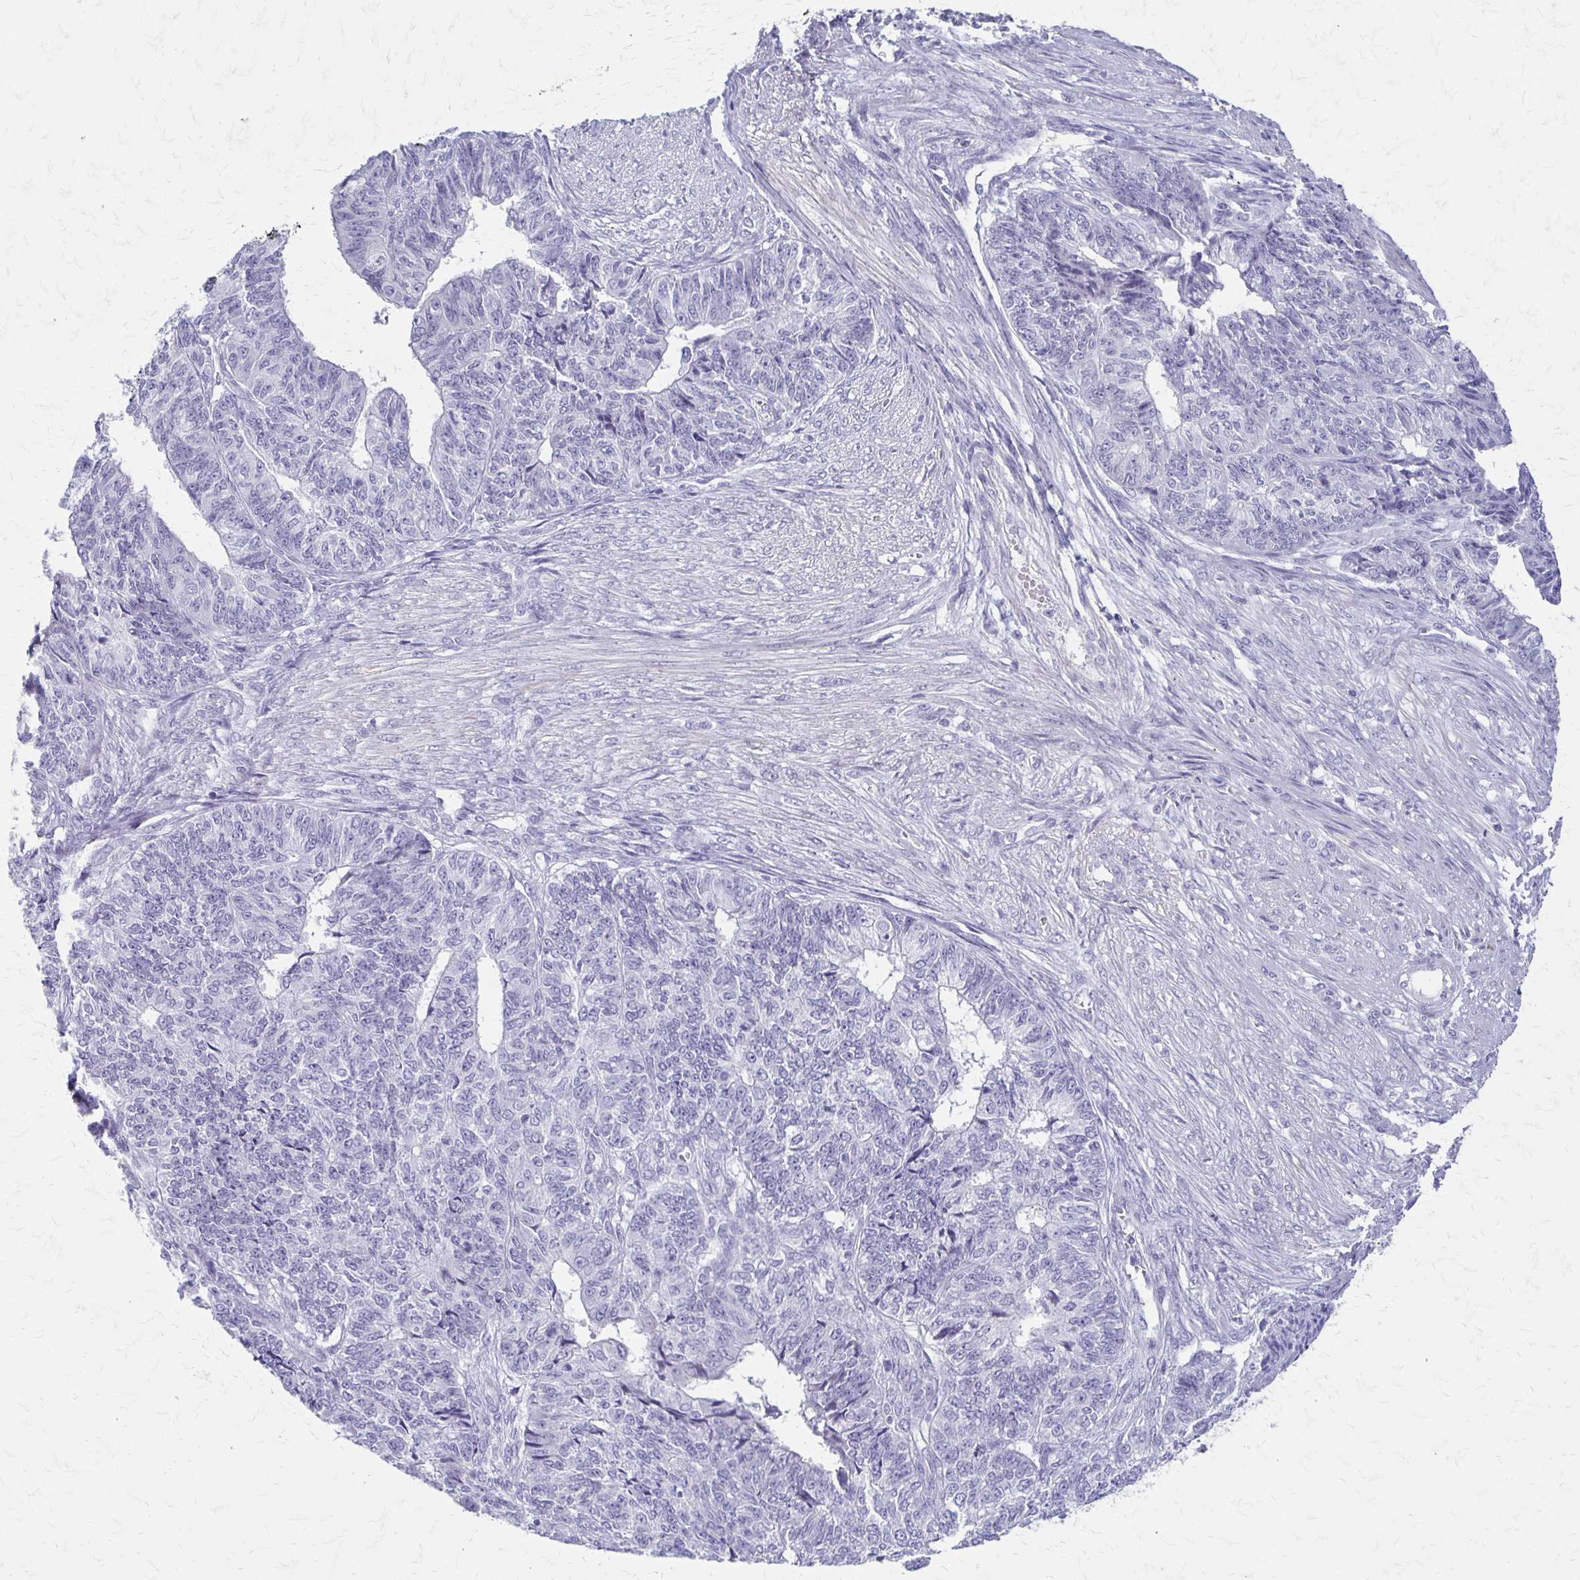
{"staining": {"intensity": "negative", "quantity": "none", "location": "none"}, "tissue": "endometrial cancer", "cell_type": "Tumor cells", "image_type": "cancer", "snomed": [{"axis": "morphology", "description": "Adenocarcinoma, NOS"}, {"axis": "topography", "description": "Endometrium"}], "caption": "A micrograph of human endometrial cancer is negative for staining in tumor cells. The staining is performed using DAB (3,3'-diaminobenzidine) brown chromogen with nuclei counter-stained in using hematoxylin.", "gene": "IVL", "patient": {"sex": "female", "age": 32}}